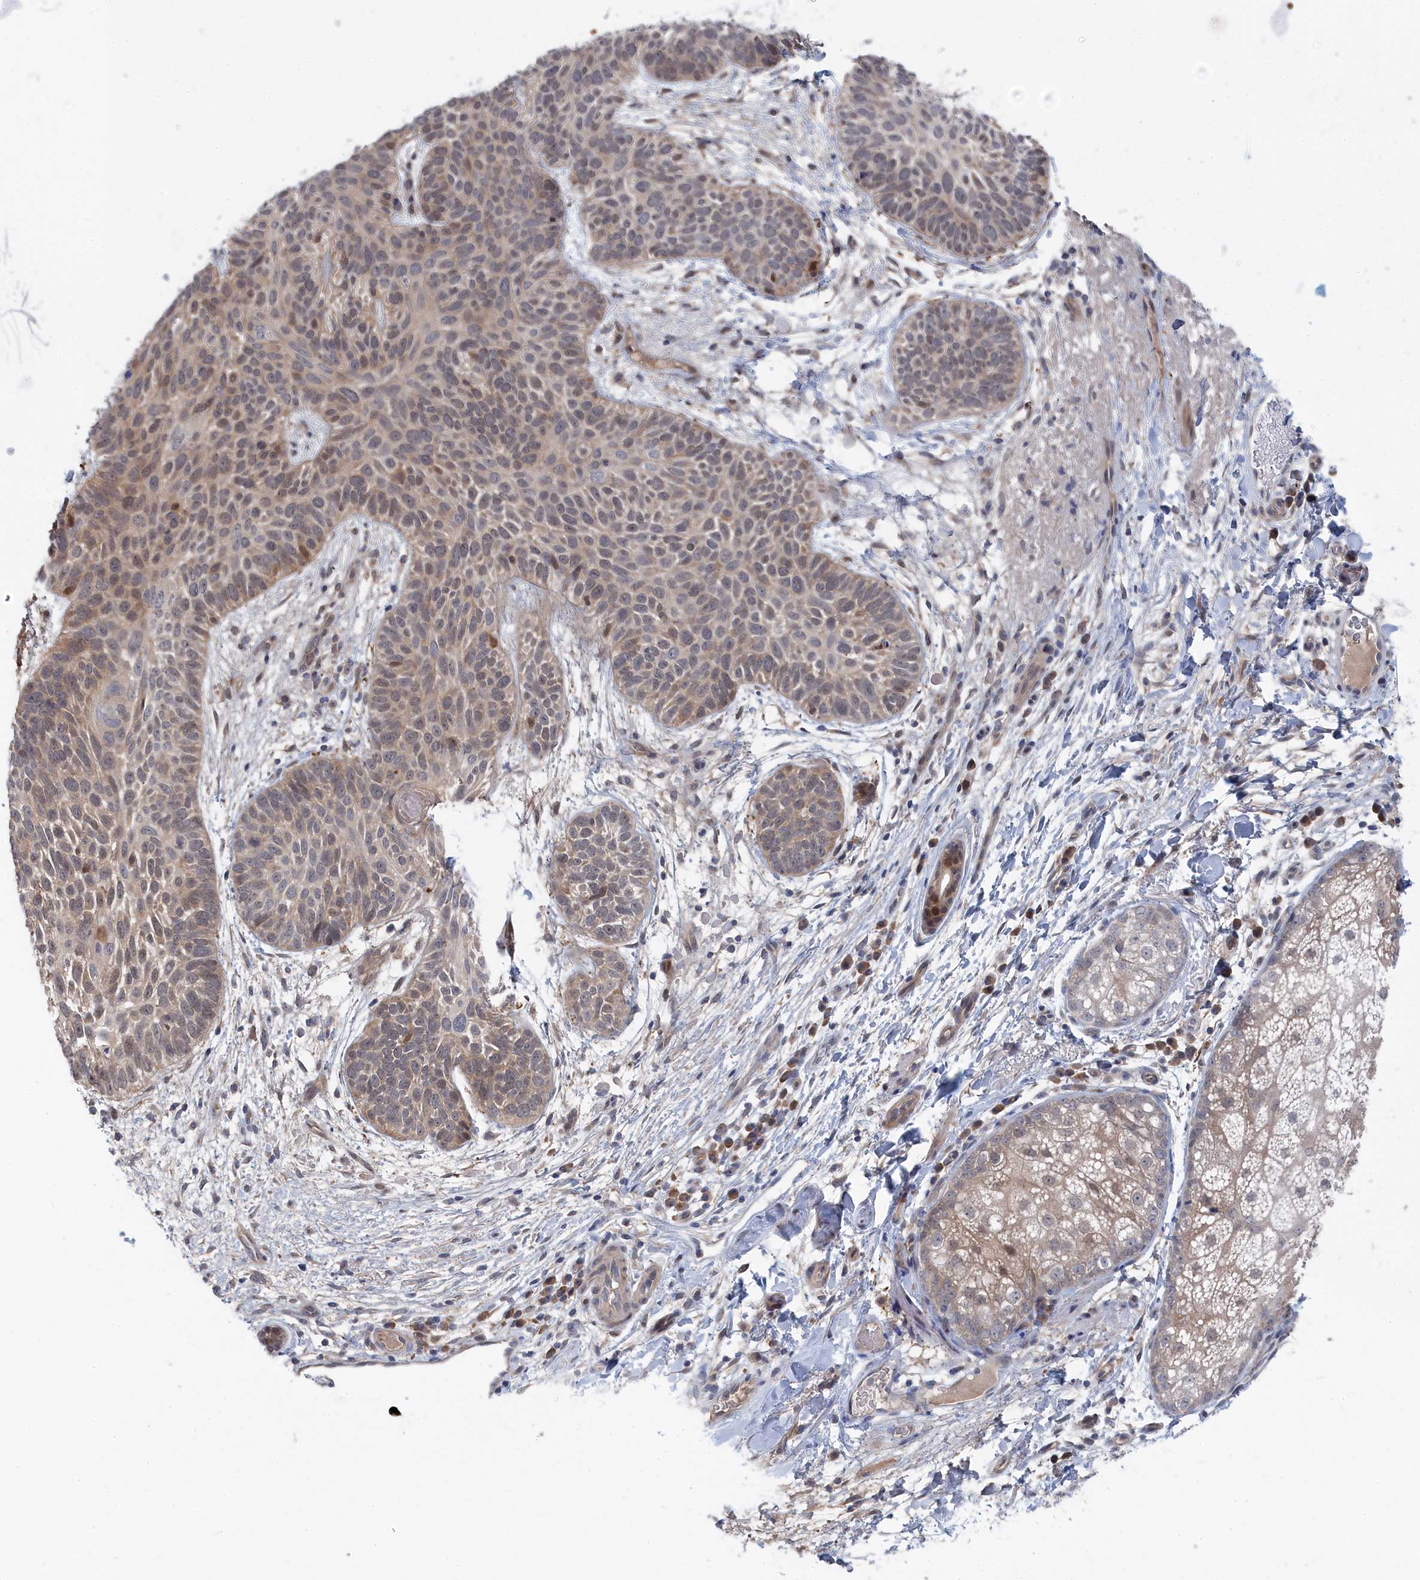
{"staining": {"intensity": "weak", "quantity": "25%-75%", "location": "cytoplasmic/membranous,nuclear"}, "tissue": "skin cancer", "cell_type": "Tumor cells", "image_type": "cancer", "snomed": [{"axis": "morphology", "description": "Basal cell carcinoma"}, {"axis": "topography", "description": "Skin"}], "caption": "Weak cytoplasmic/membranous and nuclear expression for a protein is appreciated in approximately 25%-75% of tumor cells of skin cancer using IHC.", "gene": "IRGQ", "patient": {"sex": "male", "age": 85}}